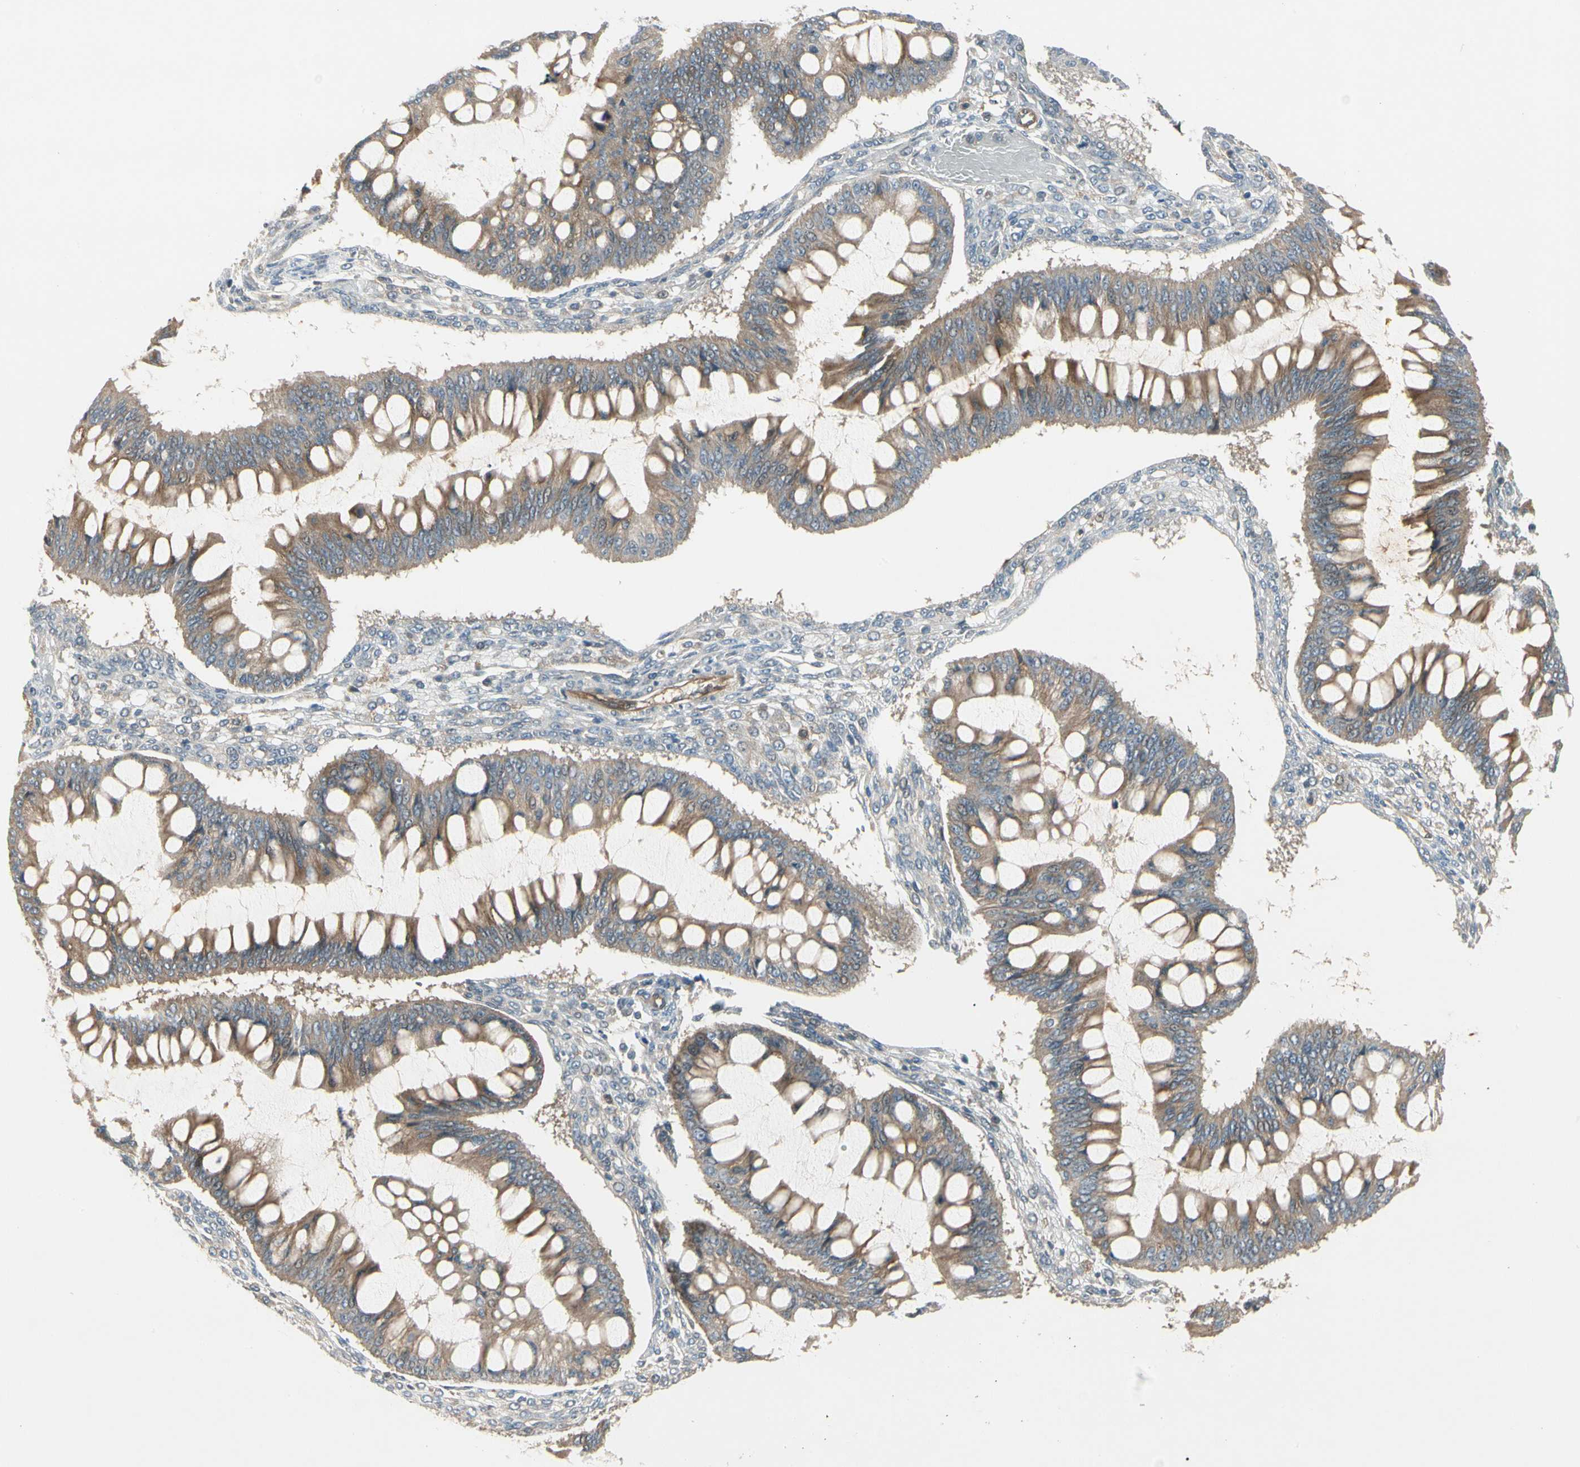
{"staining": {"intensity": "moderate", "quantity": ">75%", "location": "cytoplasmic/membranous"}, "tissue": "ovarian cancer", "cell_type": "Tumor cells", "image_type": "cancer", "snomed": [{"axis": "morphology", "description": "Cystadenocarcinoma, mucinous, NOS"}, {"axis": "topography", "description": "Ovary"}], "caption": "A high-resolution micrograph shows IHC staining of ovarian cancer, which reveals moderate cytoplasmic/membranous staining in approximately >75% of tumor cells.", "gene": "F2R", "patient": {"sex": "female", "age": 73}}